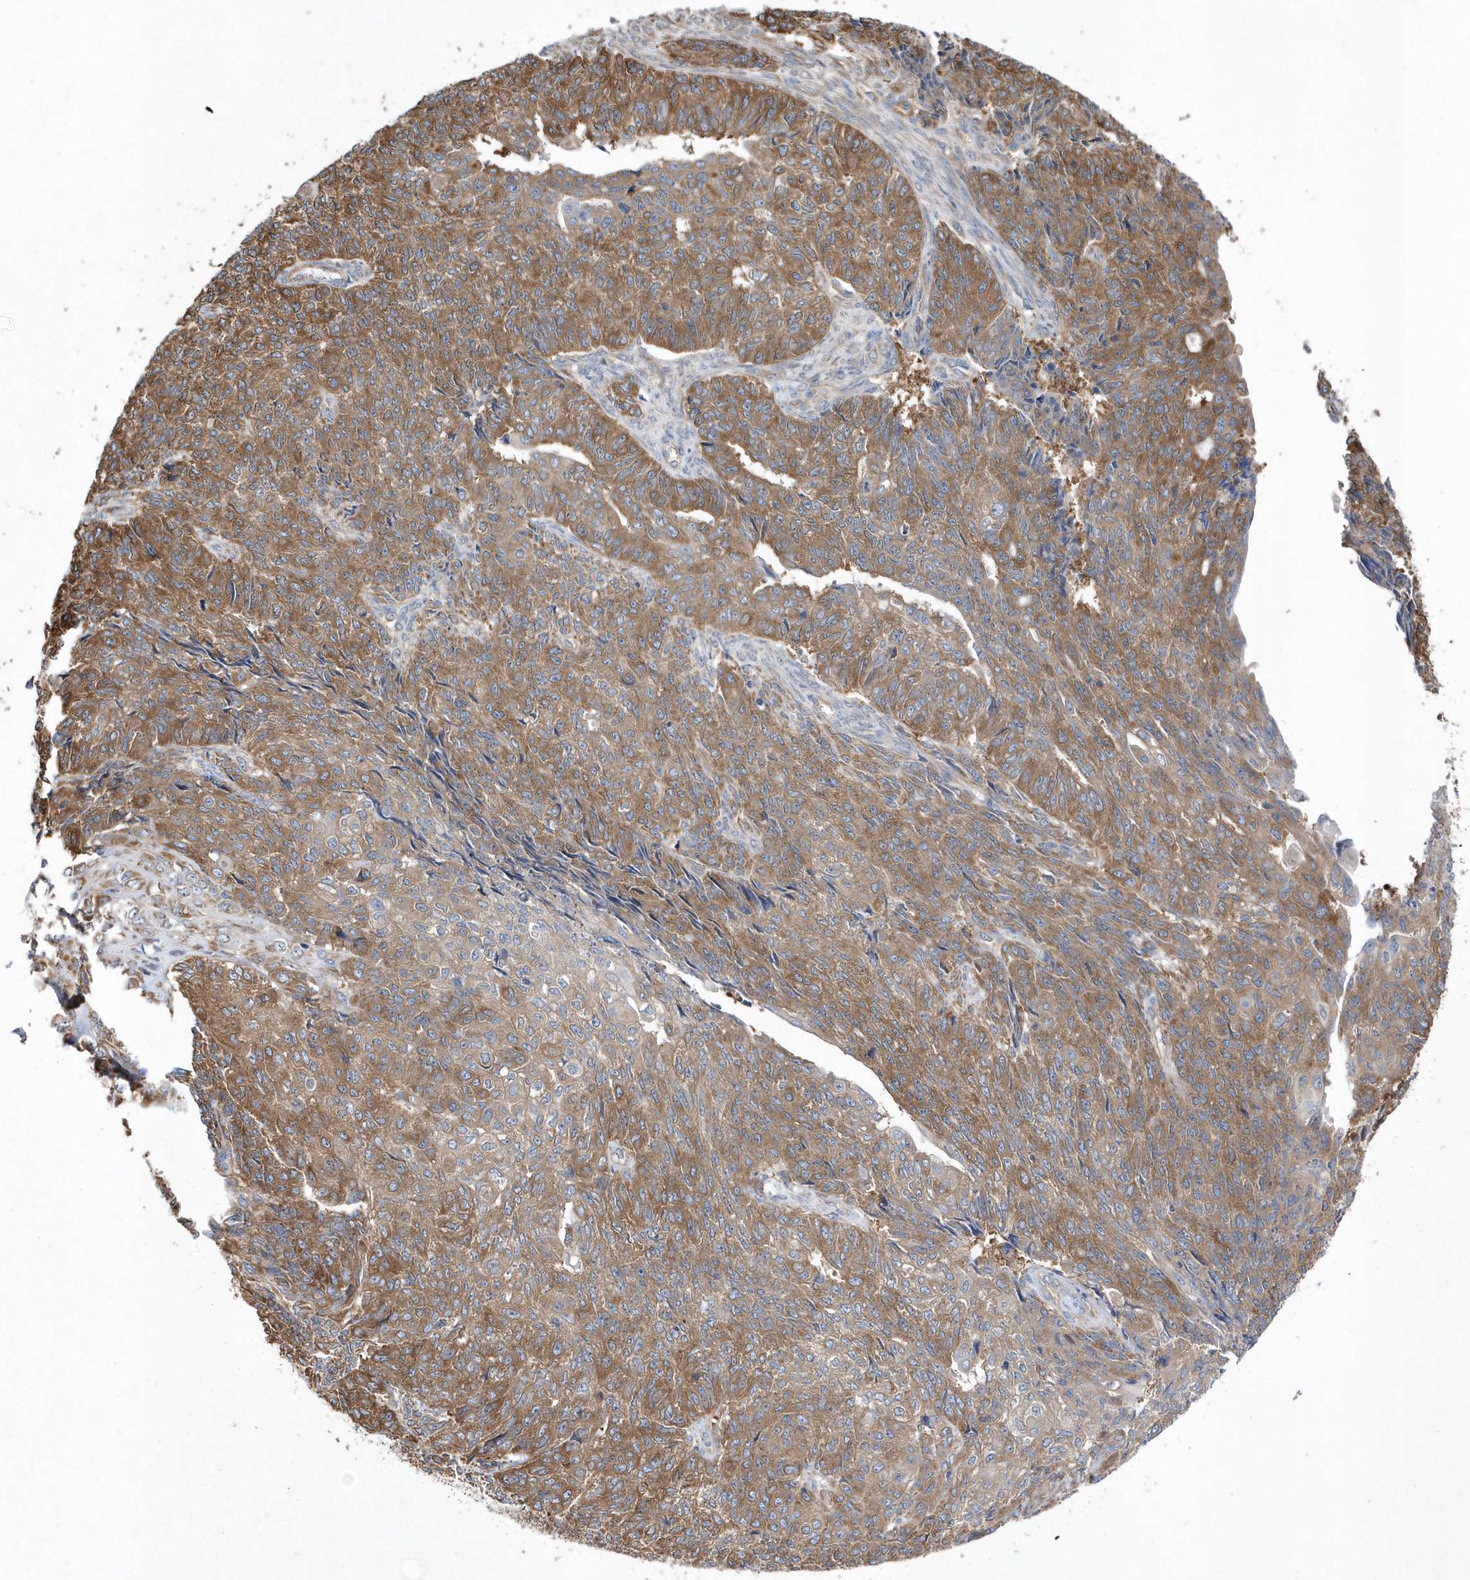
{"staining": {"intensity": "moderate", "quantity": ">75%", "location": "cytoplasmic/membranous"}, "tissue": "endometrial cancer", "cell_type": "Tumor cells", "image_type": "cancer", "snomed": [{"axis": "morphology", "description": "Adenocarcinoma, NOS"}, {"axis": "topography", "description": "Endometrium"}], "caption": "This is an image of IHC staining of endometrial cancer (adenocarcinoma), which shows moderate expression in the cytoplasmic/membranous of tumor cells.", "gene": "JKAMP", "patient": {"sex": "female", "age": 32}}